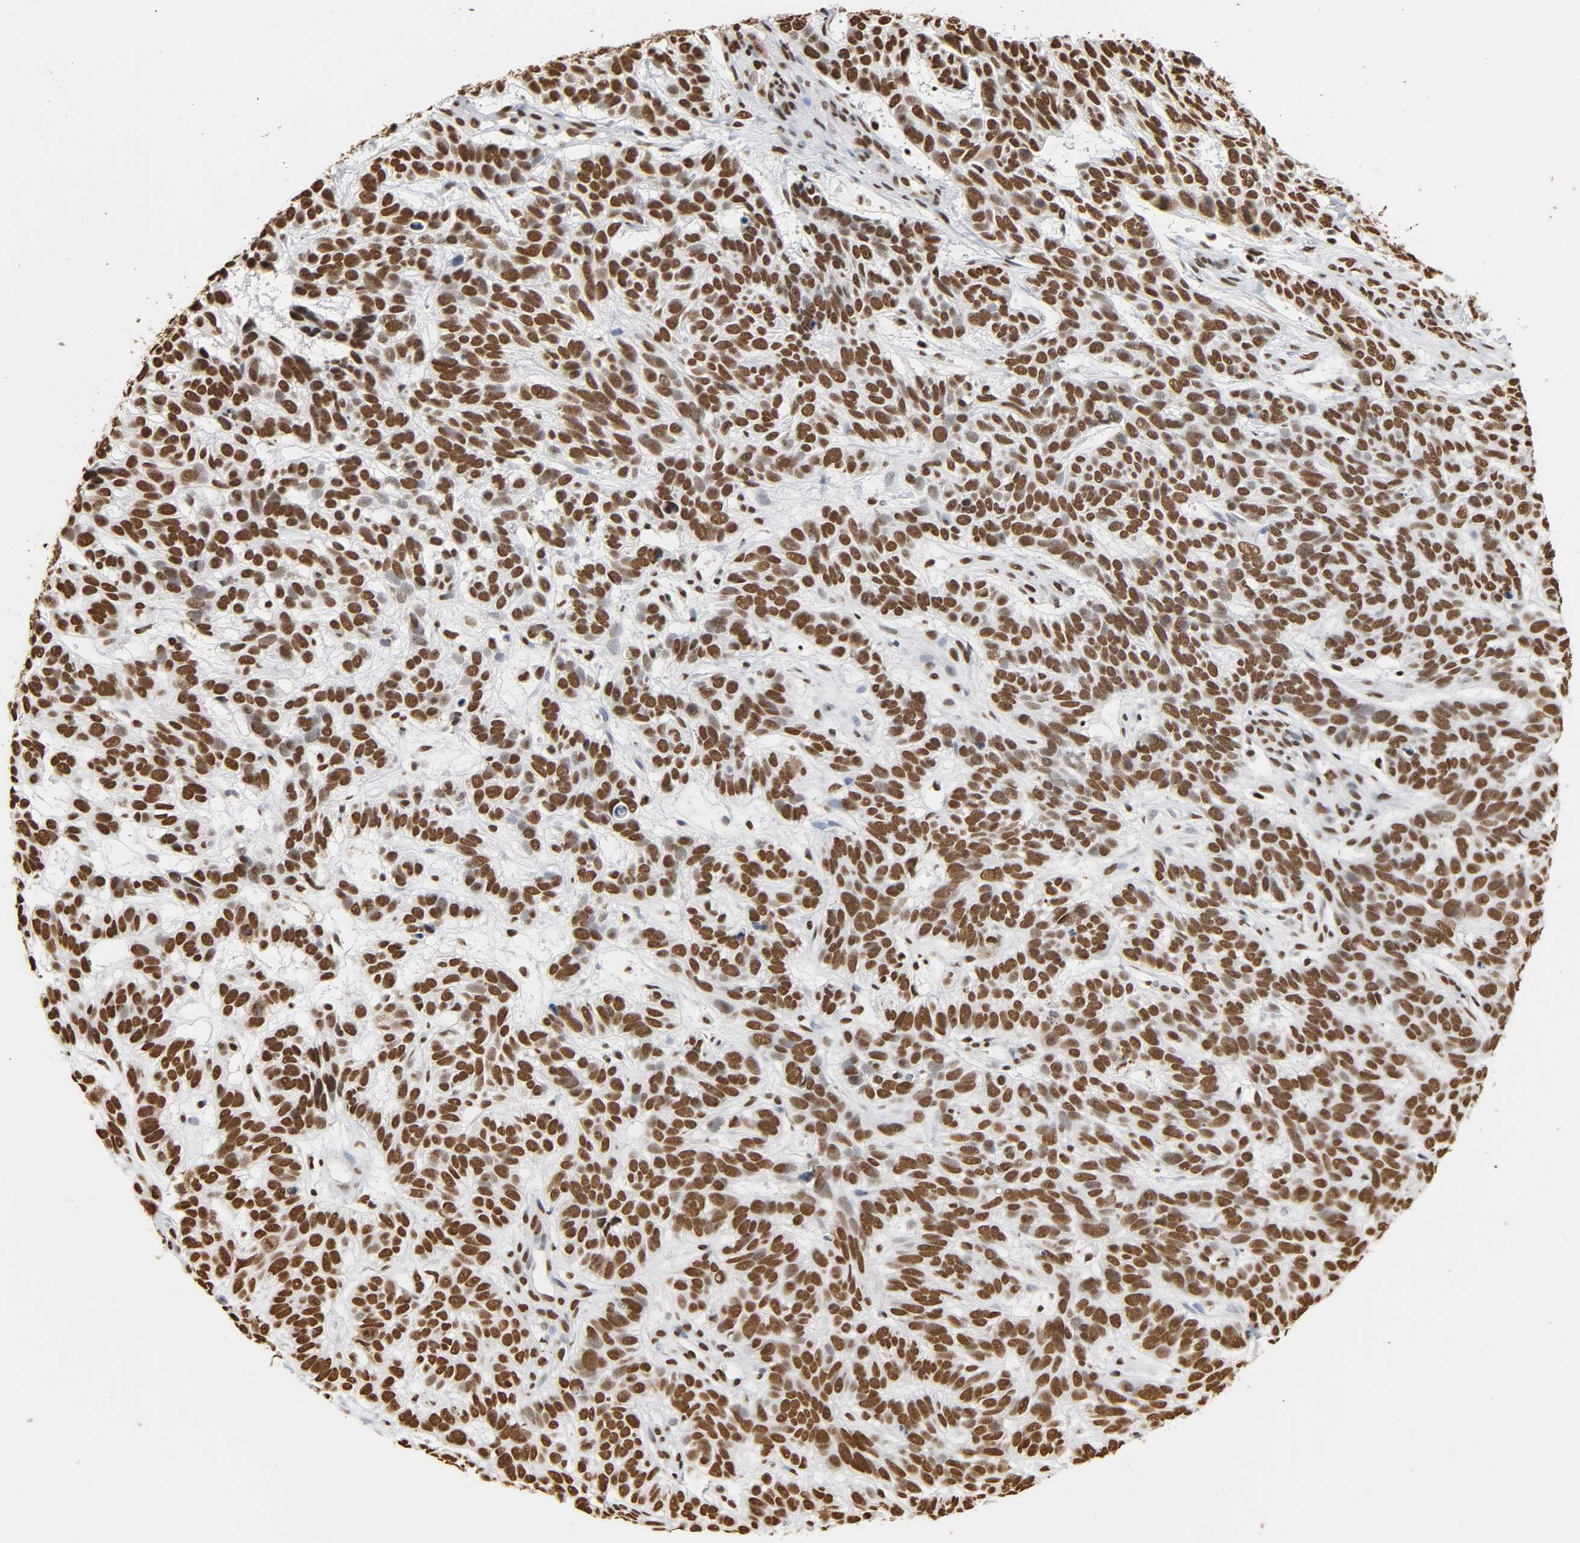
{"staining": {"intensity": "strong", "quantity": ">75%", "location": "nuclear"}, "tissue": "skin cancer", "cell_type": "Tumor cells", "image_type": "cancer", "snomed": [{"axis": "morphology", "description": "Basal cell carcinoma"}, {"axis": "topography", "description": "Skin"}], "caption": "Skin cancer stained for a protein (brown) displays strong nuclear positive positivity in approximately >75% of tumor cells.", "gene": "HNRNPC", "patient": {"sex": "male", "age": 87}}